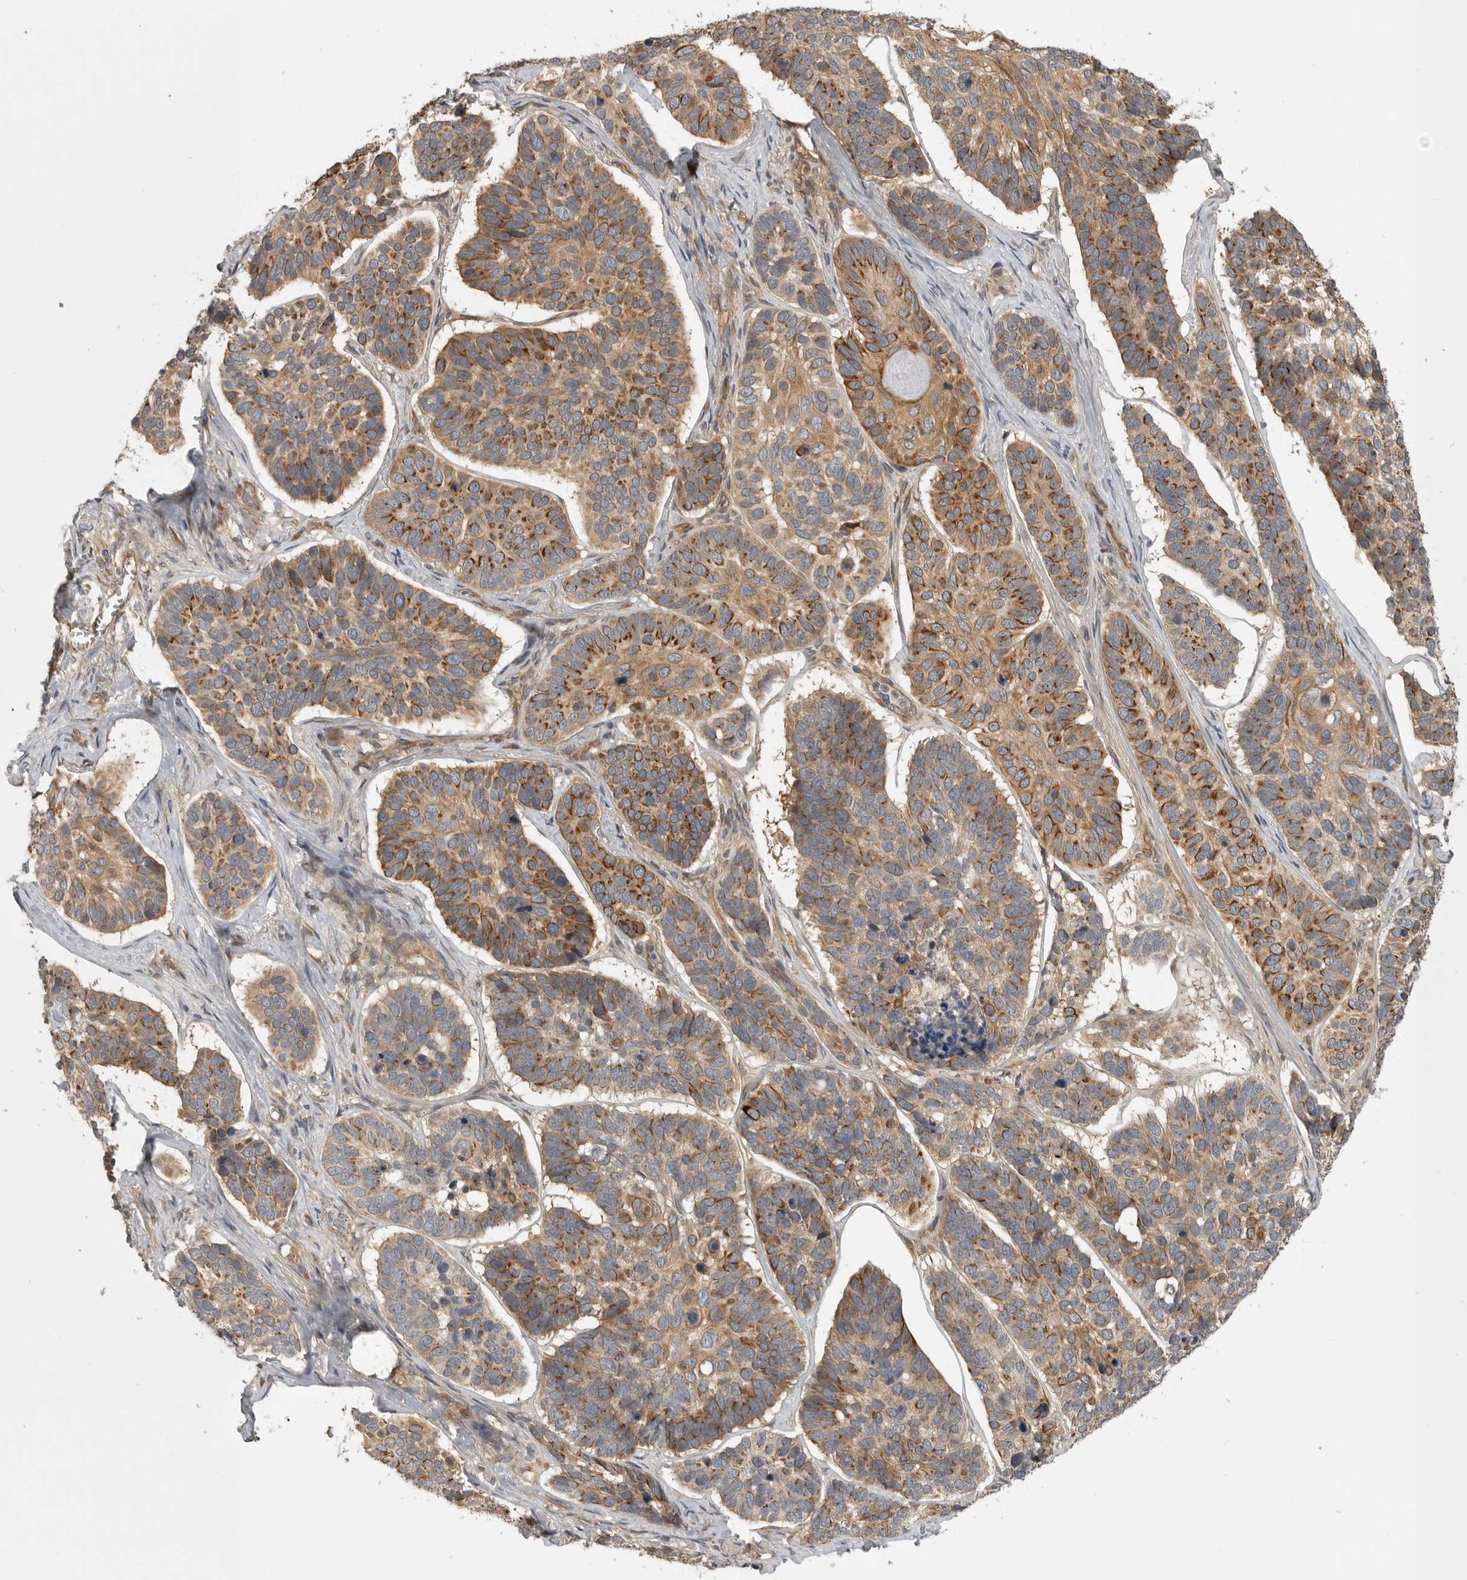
{"staining": {"intensity": "moderate", "quantity": ">75%", "location": "cytoplasmic/membranous"}, "tissue": "skin cancer", "cell_type": "Tumor cells", "image_type": "cancer", "snomed": [{"axis": "morphology", "description": "Basal cell carcinoma"}, {"axis": "topography", "description": "Skin"}], "caption": "A brown stain labels moderate cytoplasmic/membranous positivity of a protein in human skin cancer (basal cell carcinoma) tumor cells.", "gene": "CUEDC1", "patient": {"sex": "male", "age": 62}}